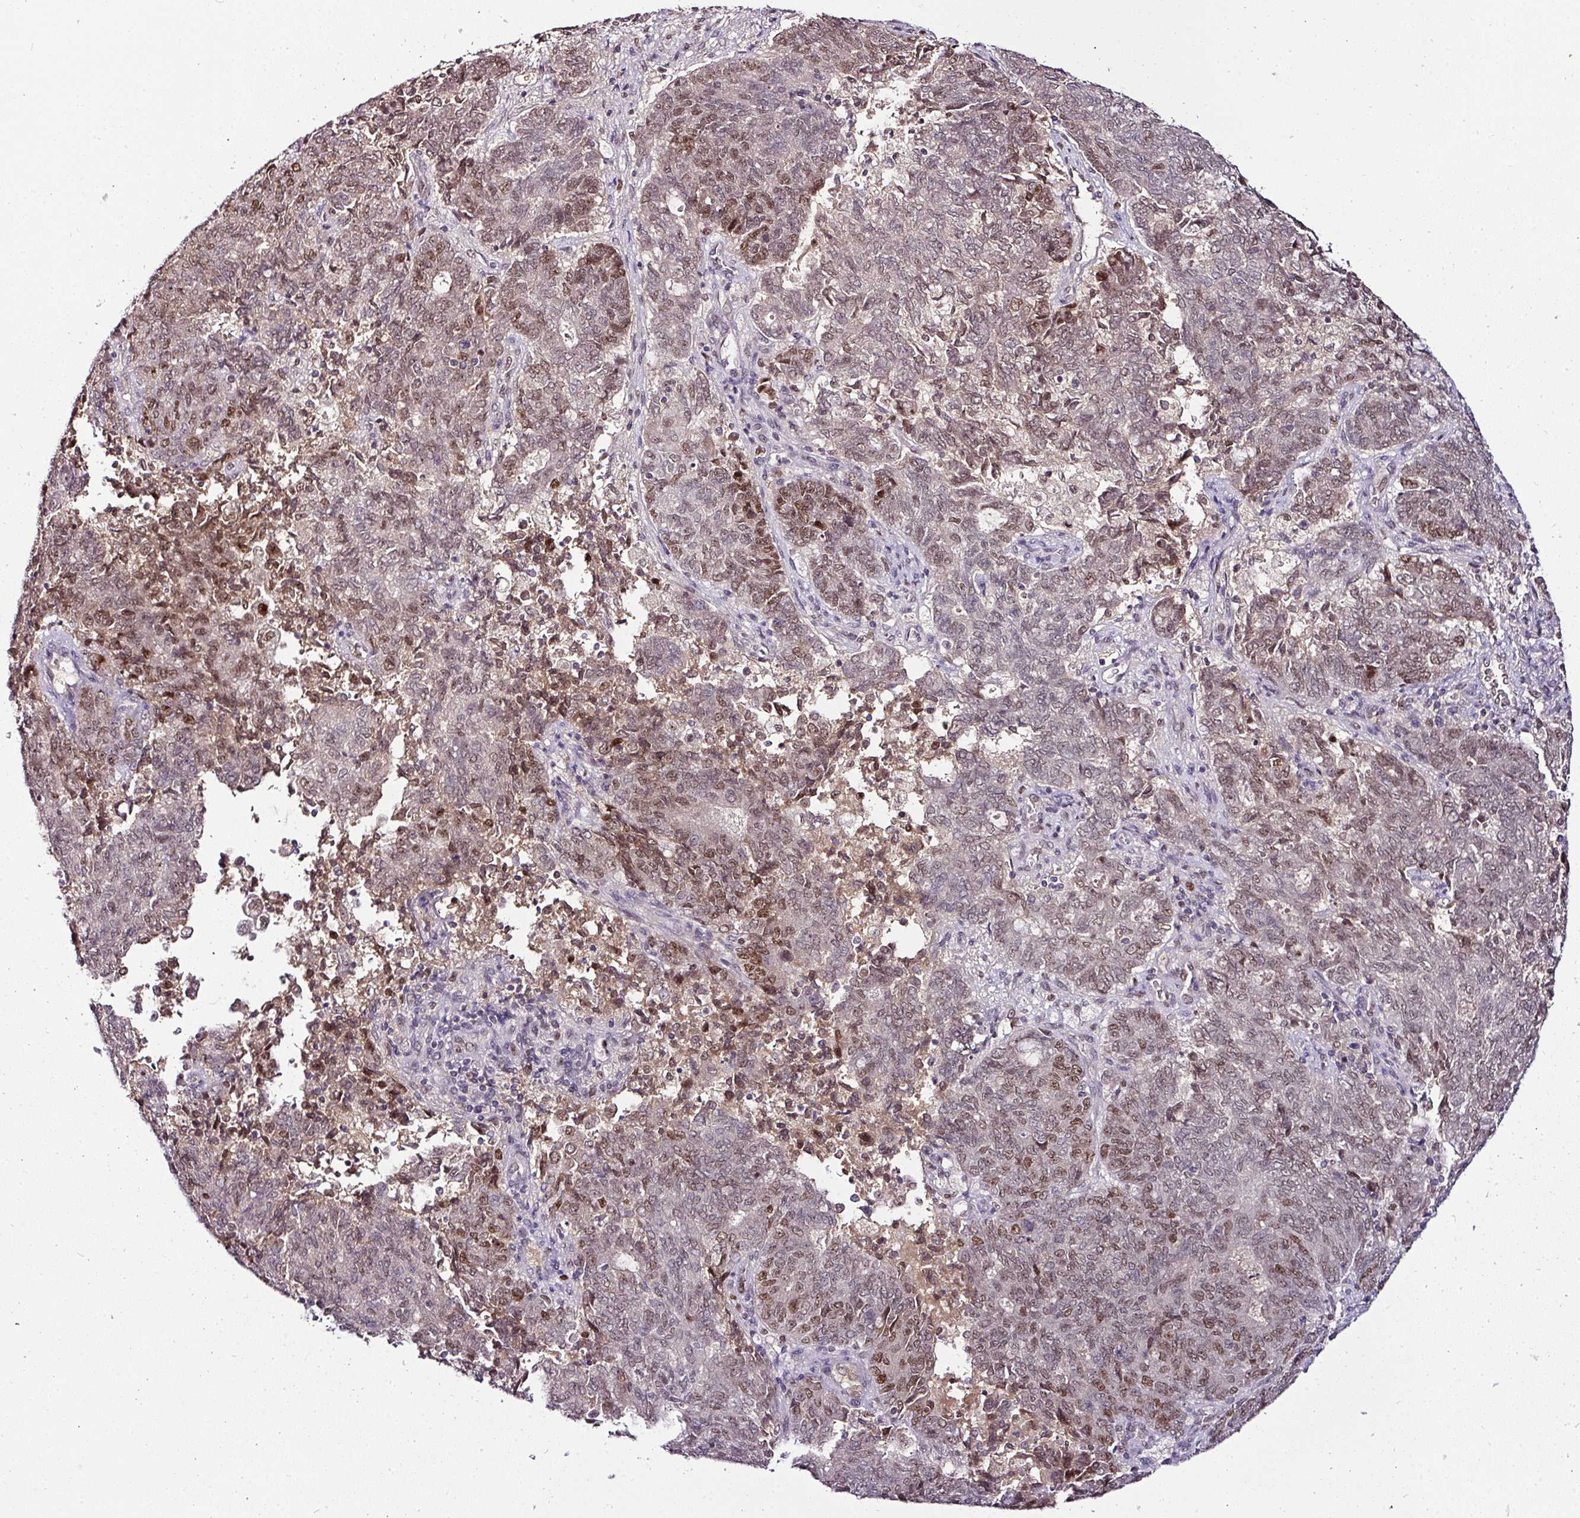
{"staining": {"intensity": "moderate", "quantity": "25%-75%", "location": "nuclear"}, "tissue": "endometrial cancer", "cell_type": "Tumor cells", "image_type": "cancer", "snomed": [{"axis": "morphology", "description": "Adenocarcinoma, NOS"}, {"axis": "topography", "description": "Endometrium"}], "caption": "Protein staining shows moderate nuclear positivity in about 25%-75% of tumor cells in adenocarcinoma (endometrial).", "gene": "KLF16", "patient": {"sex": "female", "age": 80}}